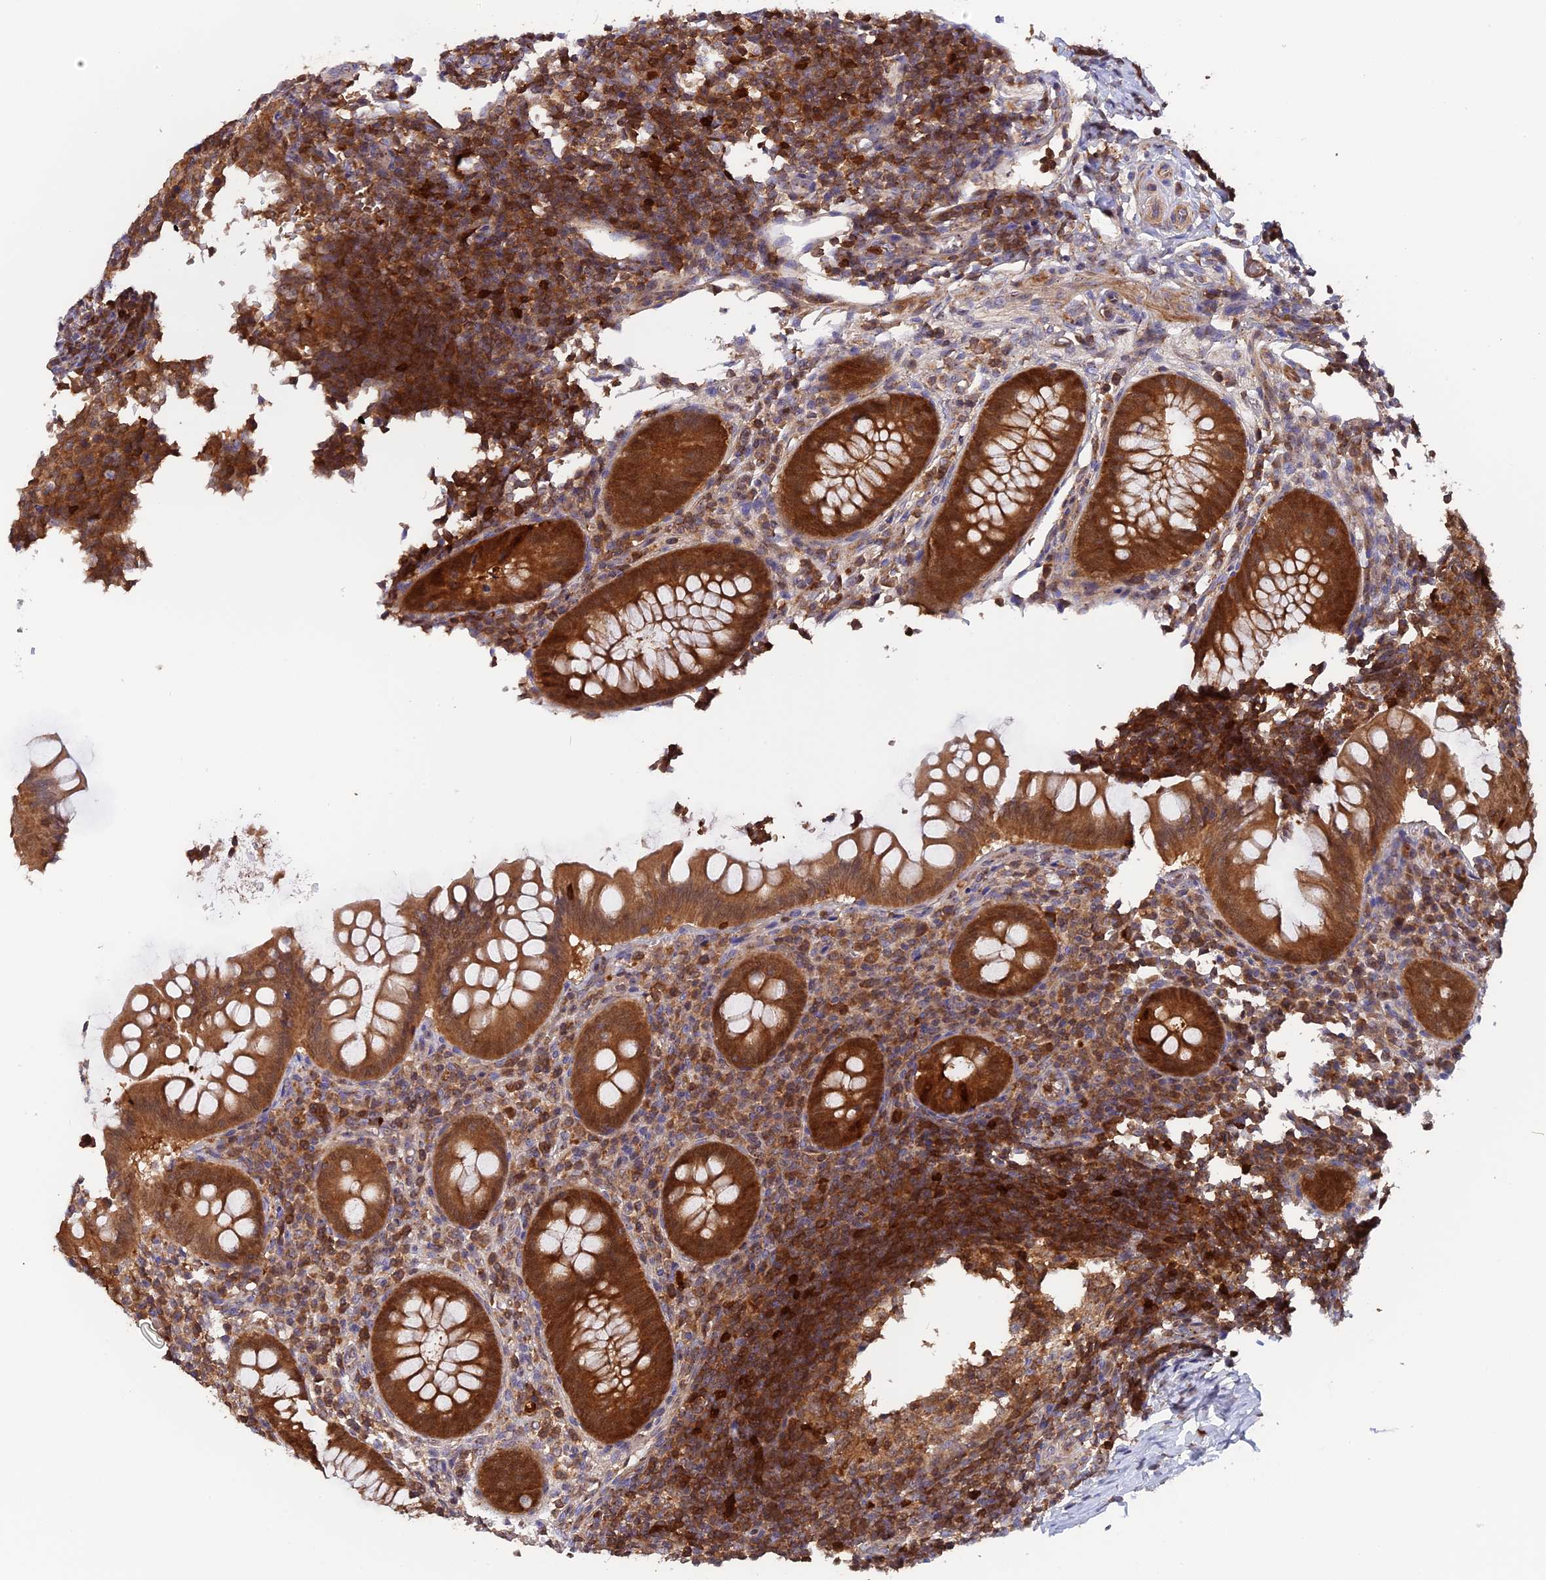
{"staining": {"intensity": "strong", "quantity": ">75%", "location": "cytoplasmic/membranous"}, "tissue": "appendix", "cell_type": "Glandular cells", "image_type": "normal", "snomed": [{"axis": "morphology", "description": "Normal tissue, NOS"}, {"axis": "topography", "description": "Appendix"}], "caption": "Strong cytoplasmic/membranous expression for a protein is appreciated in approximately >75% of glandular cells of normal appendix using immunohistochemistry.", "gene": "RPIA", "patient": {"sex": "female", "age": 33}}